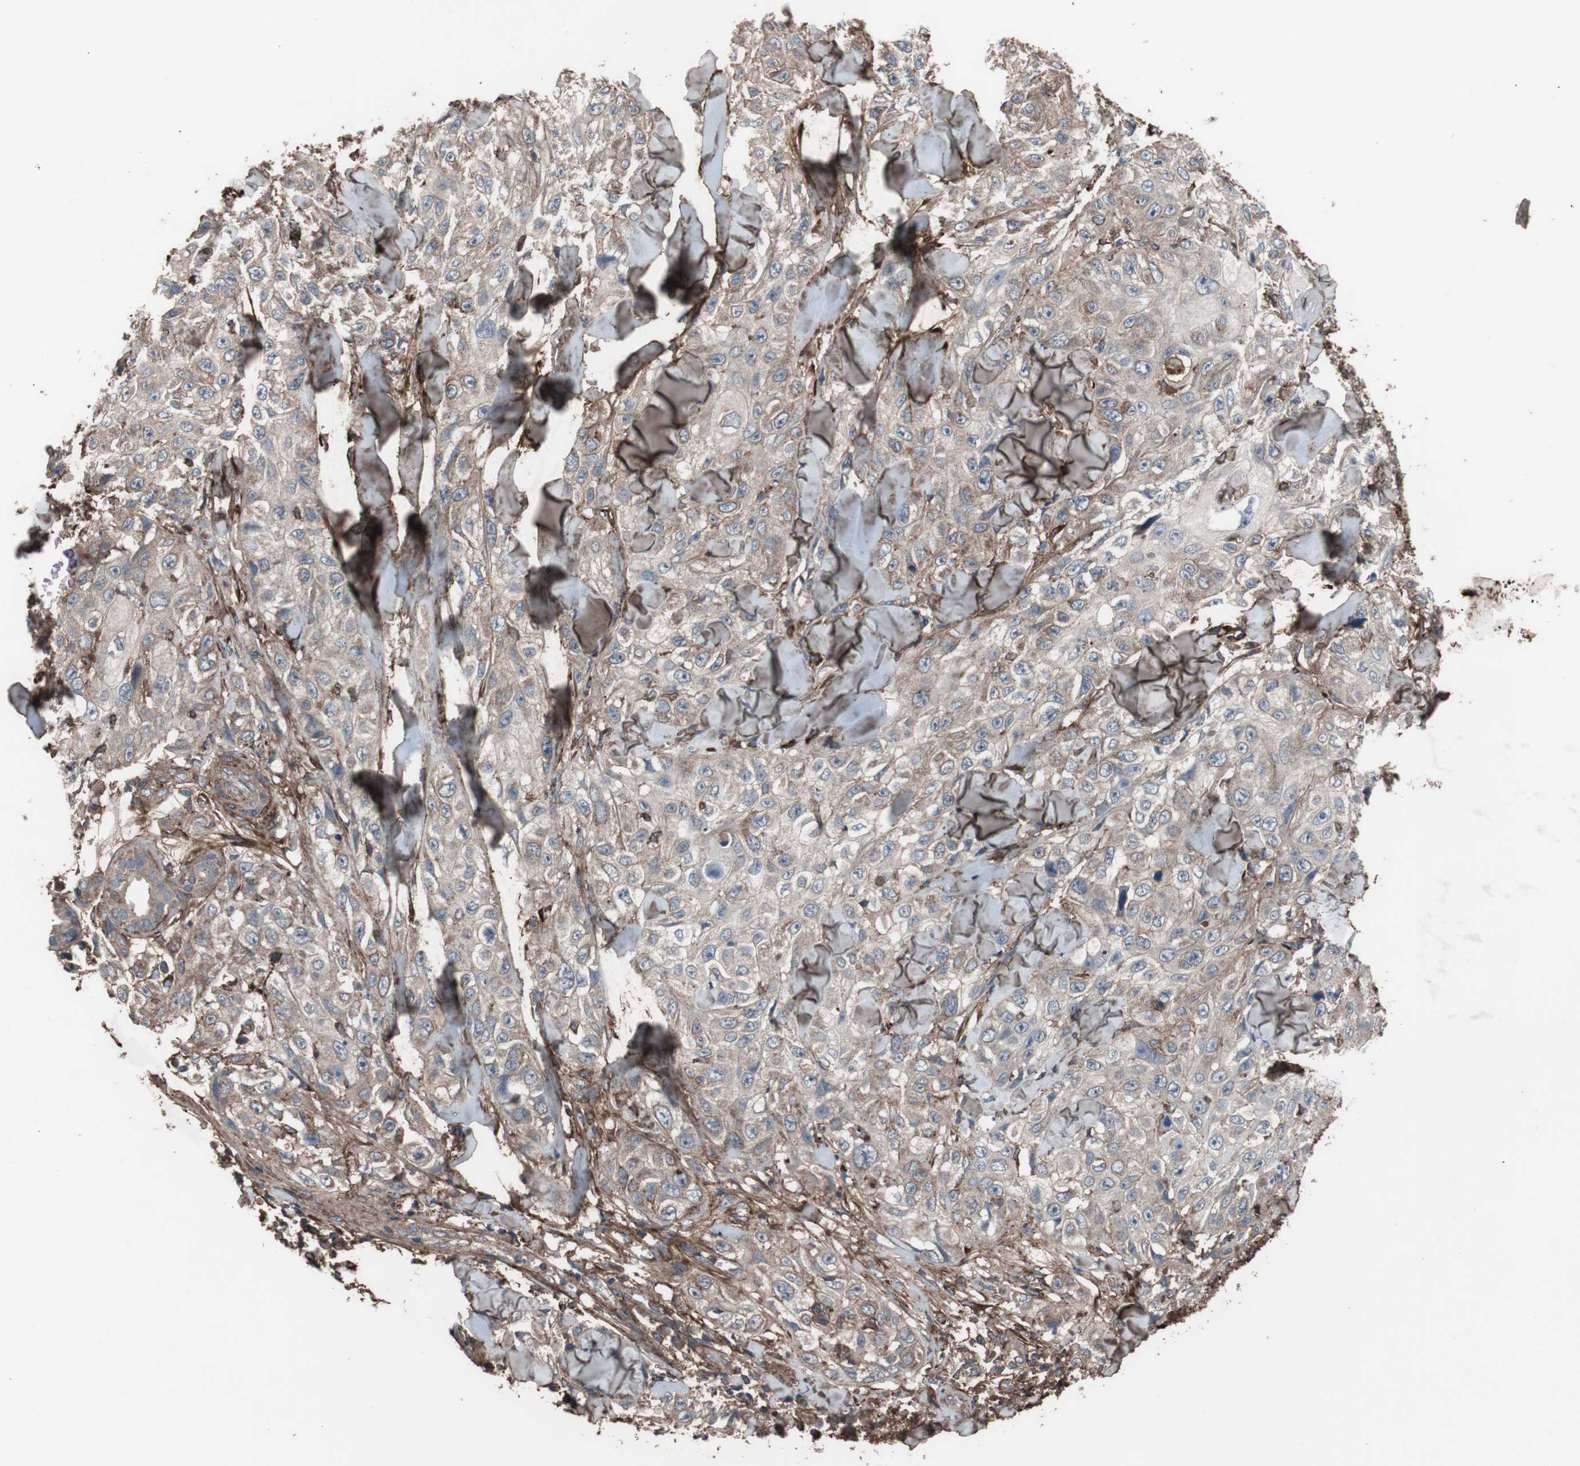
{"staining": {"intensity": "weak", "quantity": ">75%", "location": "cytoplasmic/membranous"}, "tissue": "skin cancer", "cell_type": "Tumor cells", "image_type": "cancer", "snomed": [{"axis": "morphology", "description": "Squamous cell carcinoma, NOS"}, {"axis": "topography", "description": "Skin"}], "caption": "A brown stain highlights weak cytoplasmic/membranous staining of a protein in human skin cancer tumor cells.", "gene": "COL6A2", "patient": {"sex": "male", "age": 86}}